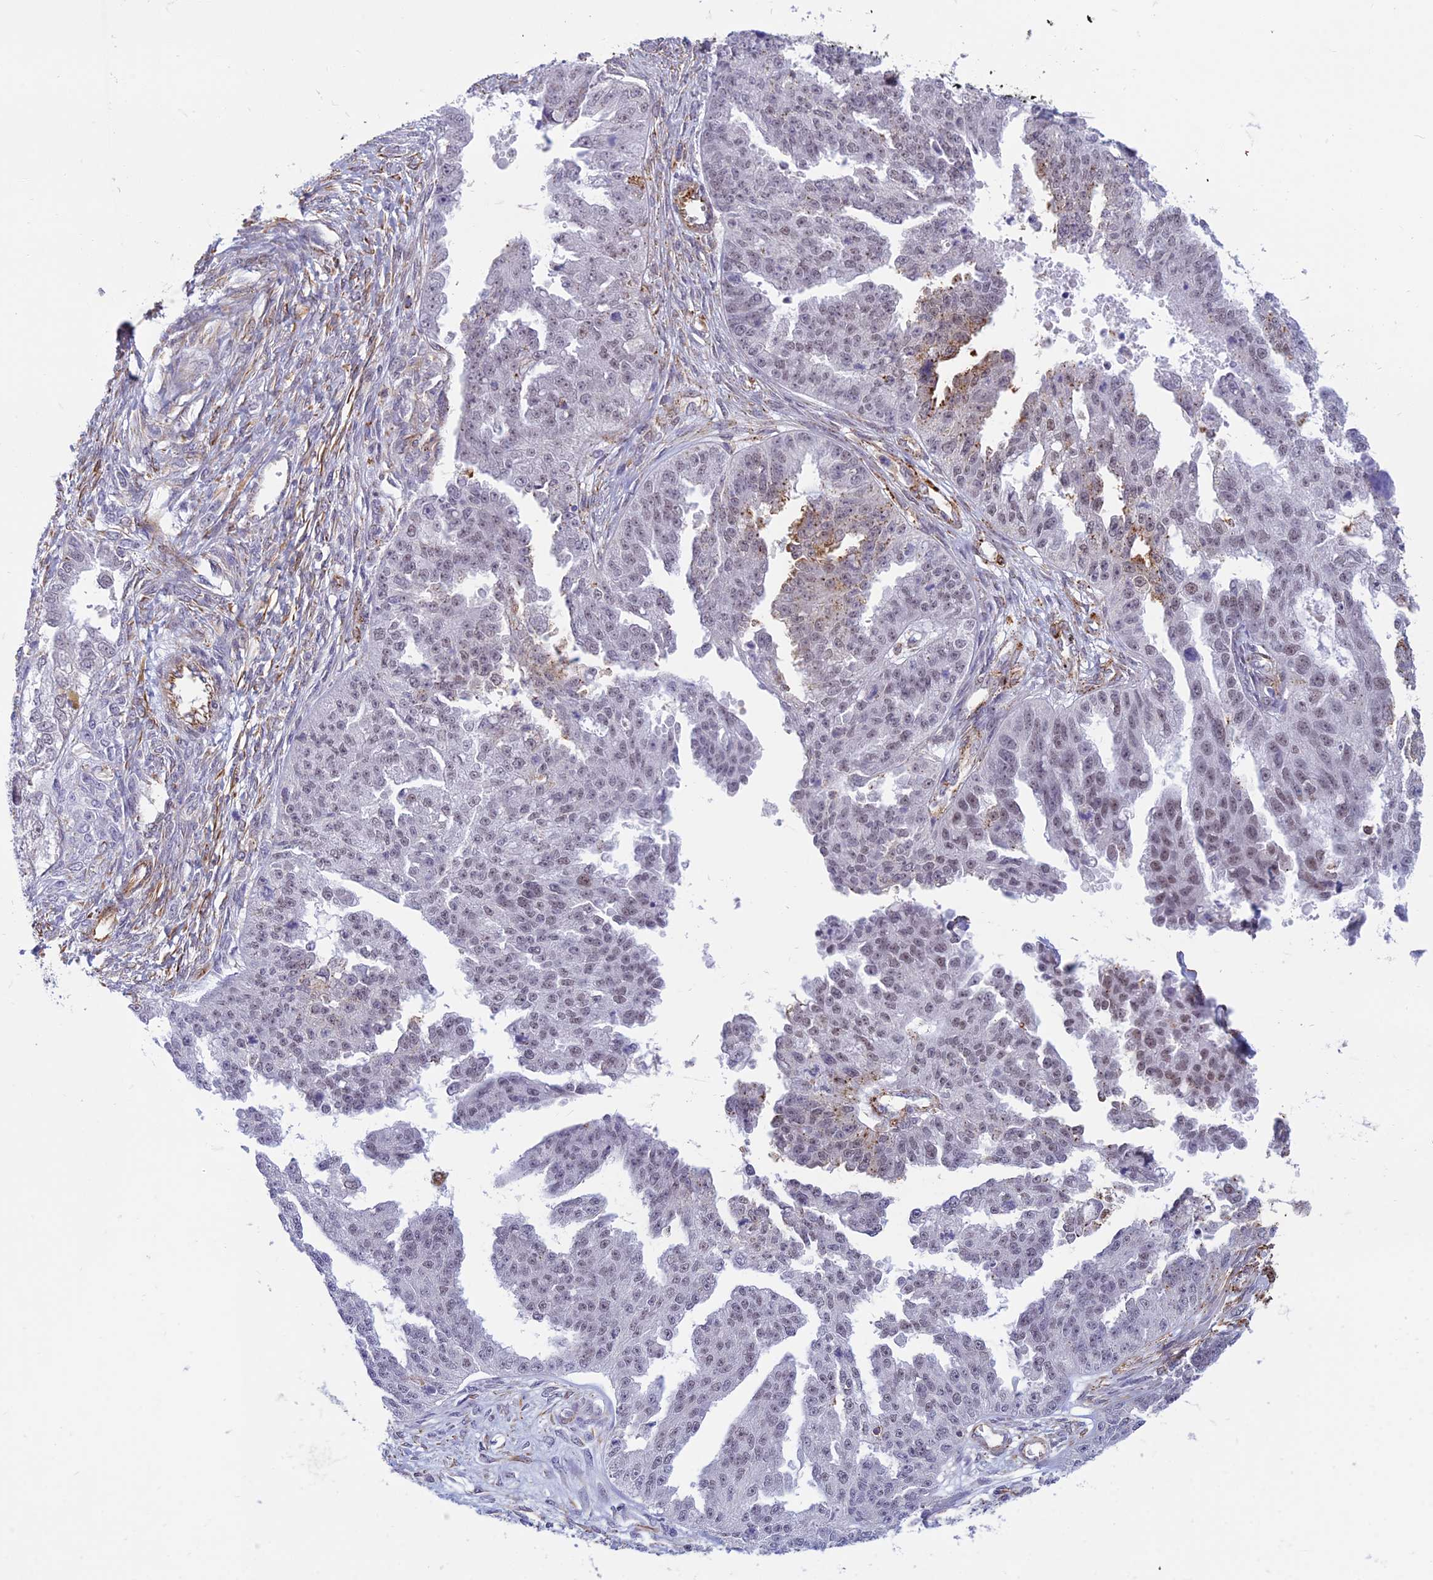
{"staining": {"intensity": "moderate", "quantity": "<25%", "location": "cytoplasmic/membranous,nuclear"}, "tissue": "ovarian cancer", "cell_type": "Tumor cells", "image_type": "cancer", "snomed": [{"axis": "morphology", "description": "Cystadenocarcinoma, serous, NOS"}, {"axis": "topography", "description": "Ovary"}], "caption": "Immunohistochemical staining of ovarian cancer exhibits low levels of moderate cytoplasmic/membranous and nuclear staining in about <25% of tumor cells.", "gene": "SAPCD2", "patient": {"sex": "female", "age": 58}}